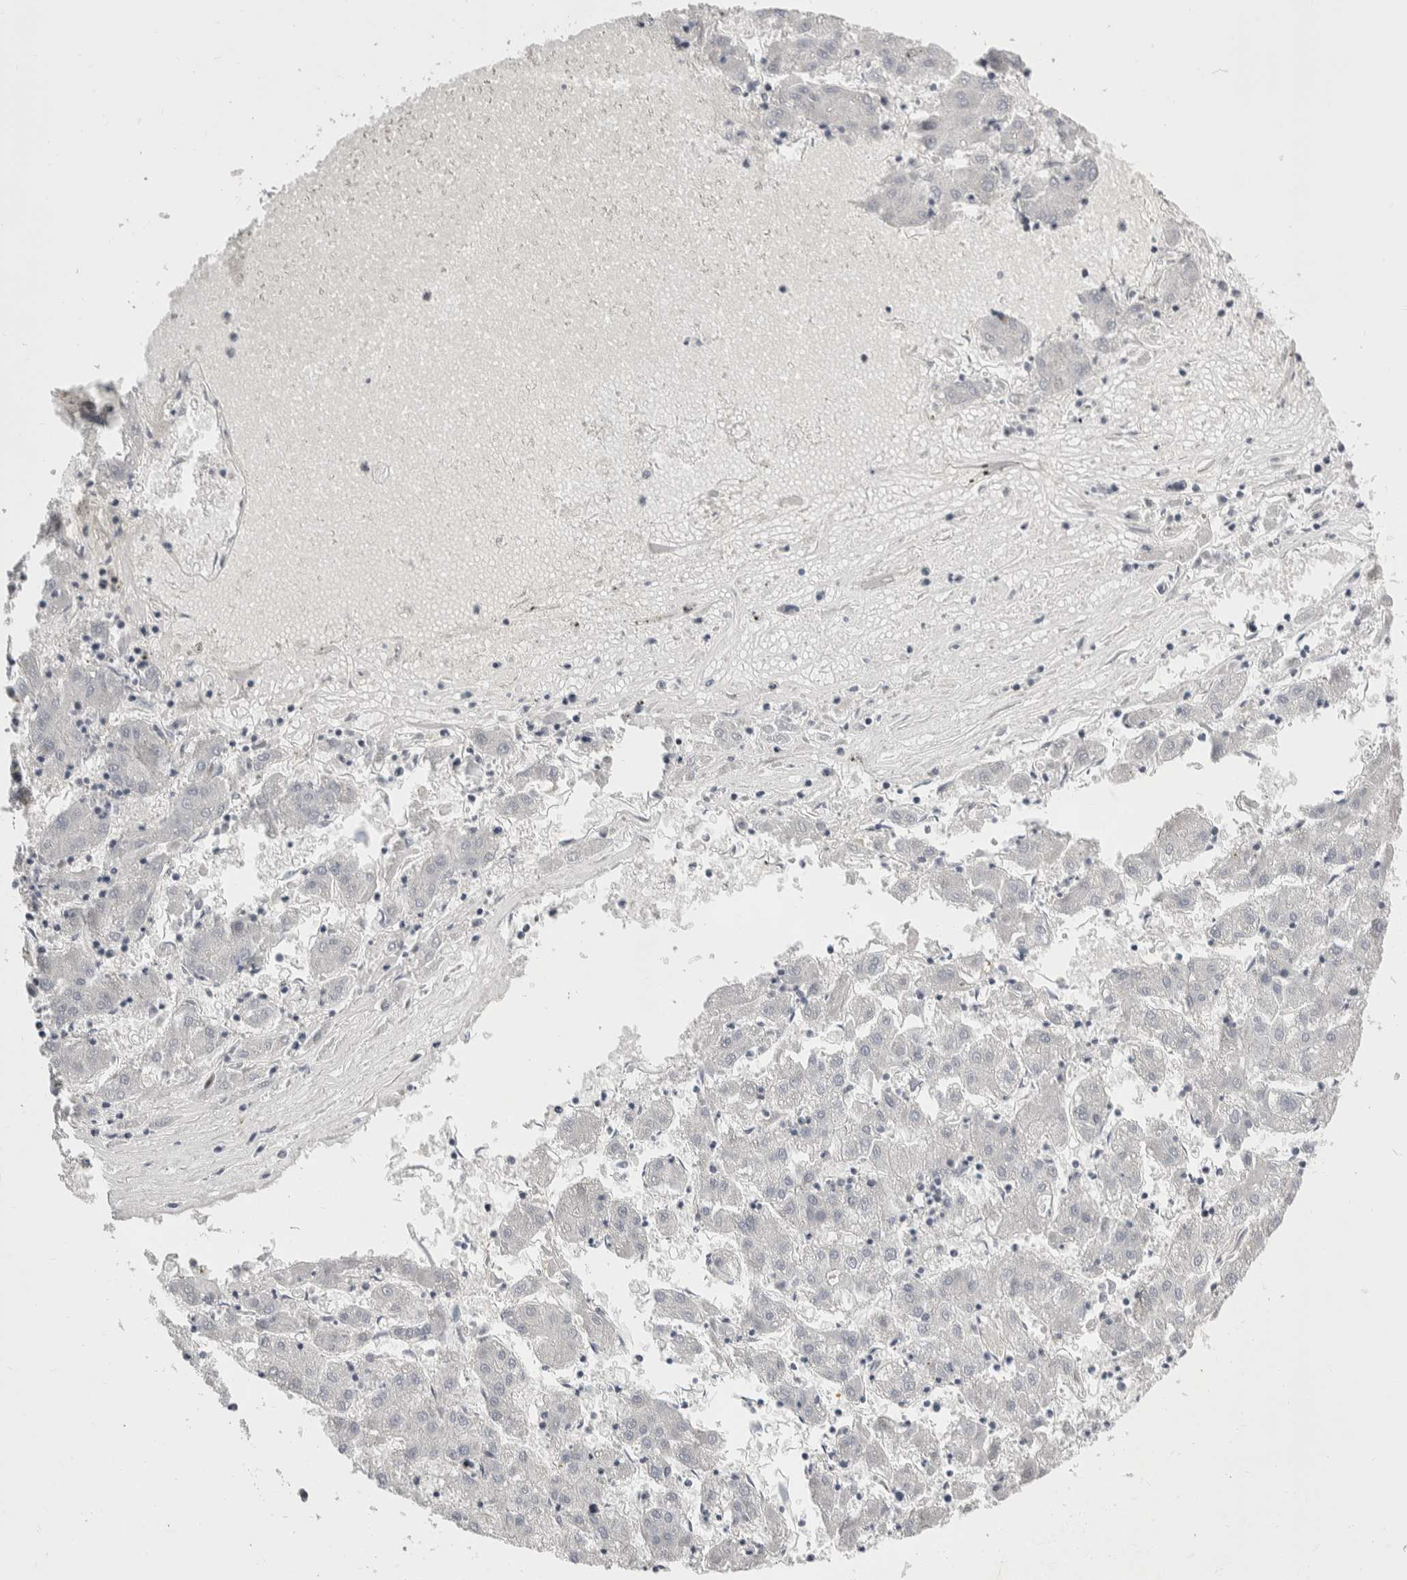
{"staining": {"intensity": "negative", "quantity": "none", "location": "none"}, "tissue": "liver cancer", "cell_type": "Tumor cells", "image_type": "cancer", "snomed": [{"axis": "morphology", "description": "Carcinoma, Hepatocellular, NOS"}, {"axis": "topography", "description": "Liver"}], "caption": "The image shows no staining of tumor cells in liver hepatocellular carcinoma.", "gene": "CEP295NL", "patient": {"sex": "male", "age": 72}}